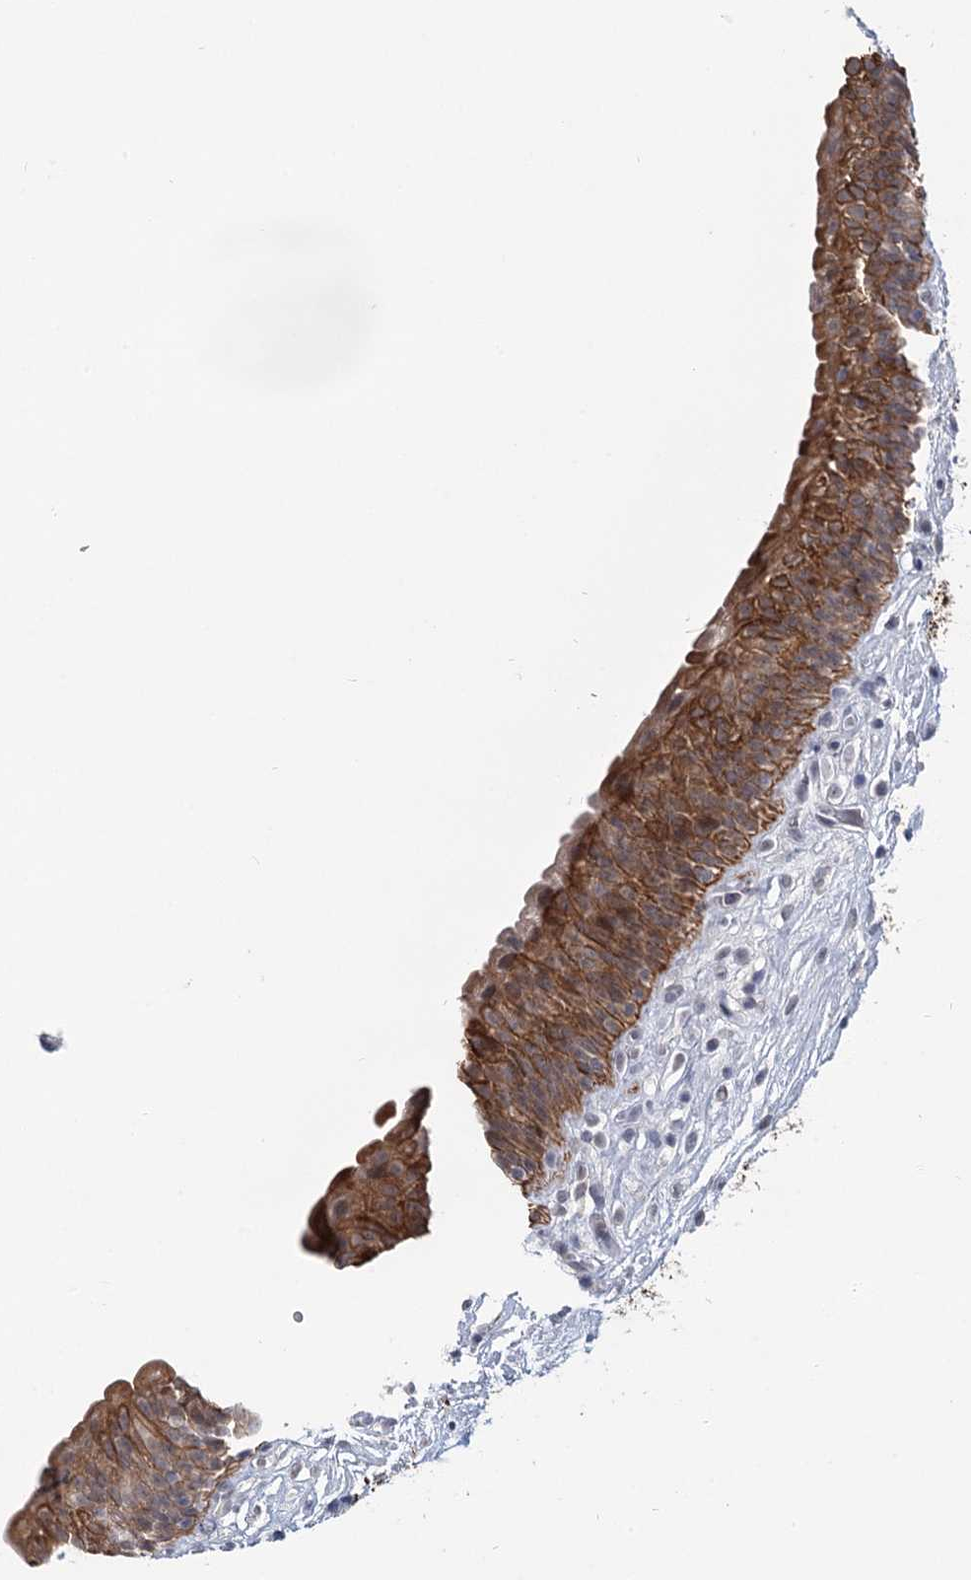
{"staining": {"intensity": "strong", "quantity": ">75%", "location": "cytoplasmic/membranous"}, "tissue": "urinary bladder", "cell_type": "Urothelial cells", "image_type": "normal", "snomed": [{"axis": "morphology", "description": "Normal tissue, NOS"}, {"axis": "topography", "description": "Urinary bladder"}], "caption": "Urinary bladder stained for a protein (brown) shows strong cytoplasmic/membranous positive positivity in about >75% of urothelial cells.", "gene": "TMEM70", "patient": {"sex": "male", "age": 83}}